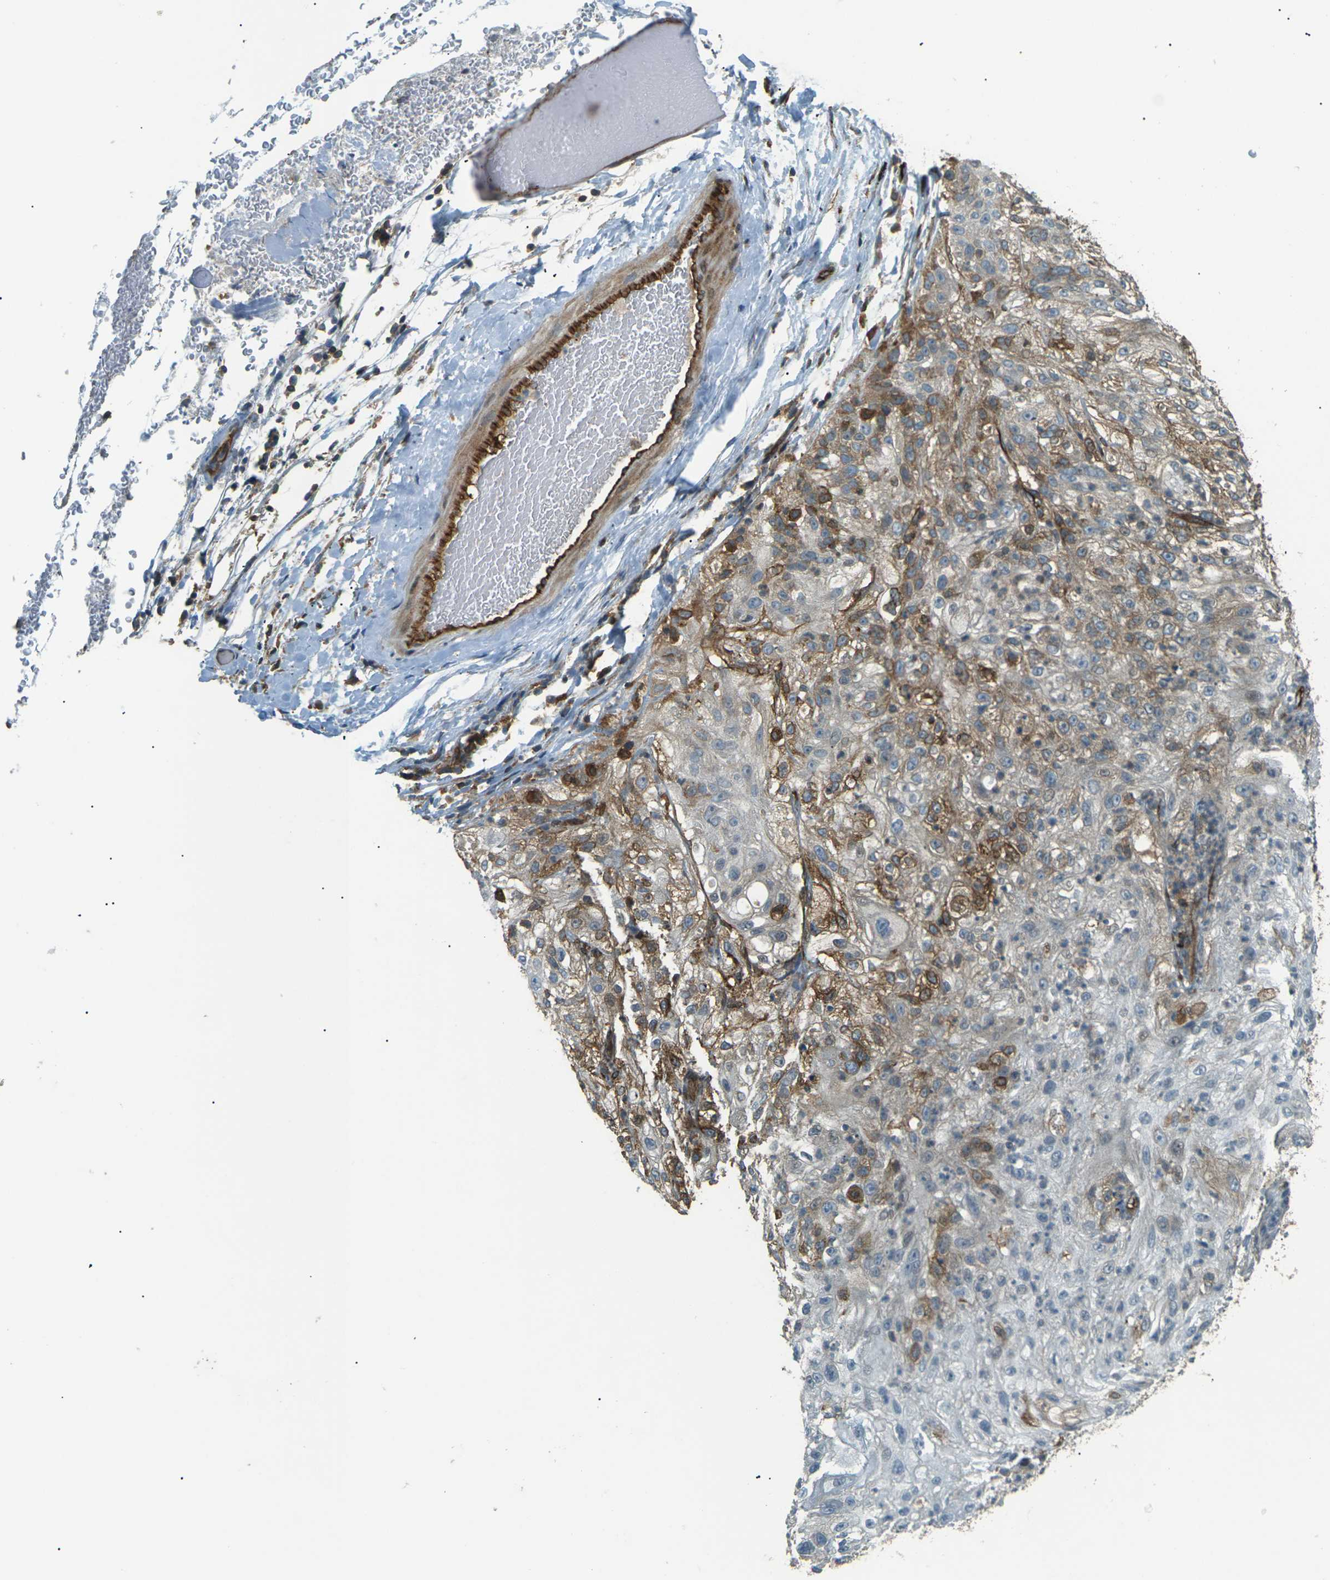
{"staining": {"intensity": "moderate", "quantity": "25%-75%", "location": "cytoplasmic/membranous"}, "tissue": "lung cancer", "cell_type": "Tumor cells", "image_type": "cancer", "snomed": [{"axis": "morphology", "description": "Inflammation, NOS"}, {"axis": "morphology", "description": "Squamous cell carcinoma, NOS"}, {"axis": "topography", "description": "Lymph node"}, {"axis": "topography", "description": "Soft tissue"}, {"axis": "topography", "description": "Lung"}], "caption": "Protein analysis of lung cancer (squamous cell carcinoma) tissue displays moderate cytoplasmic/membranous positivity in approximately 25%-75% of tumor cells.", "gene": "S1PR1", "patient": {"sex": "male", "age": 66}}